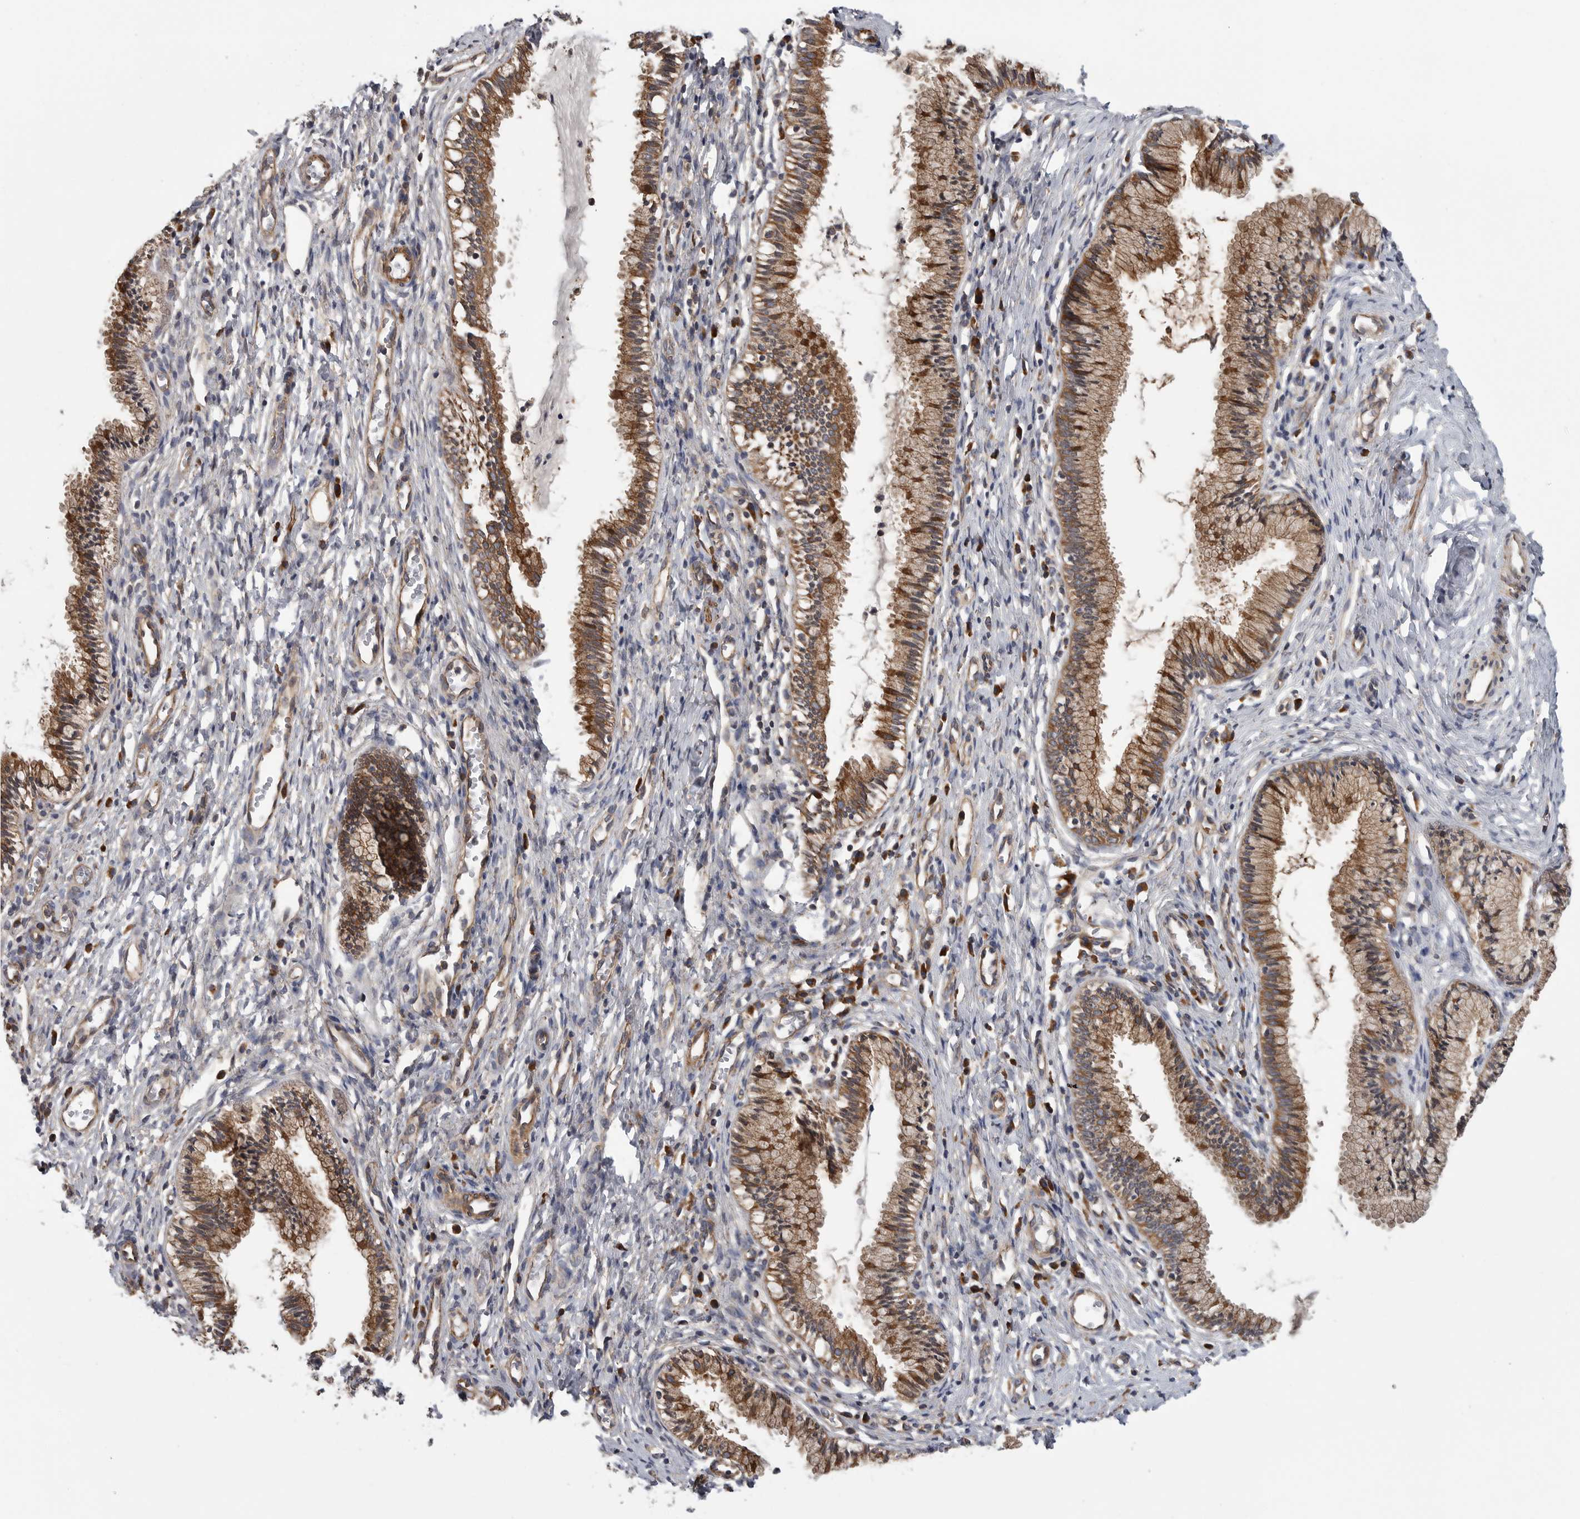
{"staining": {"intensity": "moderate", "quantity": ">75%", "location": "cytoplasmic/membranous"}, "tissue": "cervix", "cell_type": "Glandular cells", "image_type": "normal", "snomed": [{"axis": "morphology", "description": "Normal tissue, NOS"}, {"axis": "topography", "description": "Cervix"}], "caption": "Cervix stained for a protein shows moderate cytoplasmic/membranous positivity in glandular cells. The staining was performed using DAB, with brown indicating positive protein expression. Nuclei are stained blue with hematoxylin.", "gene": "OXR1", "patient": {"sex": "female", "age": 27}}